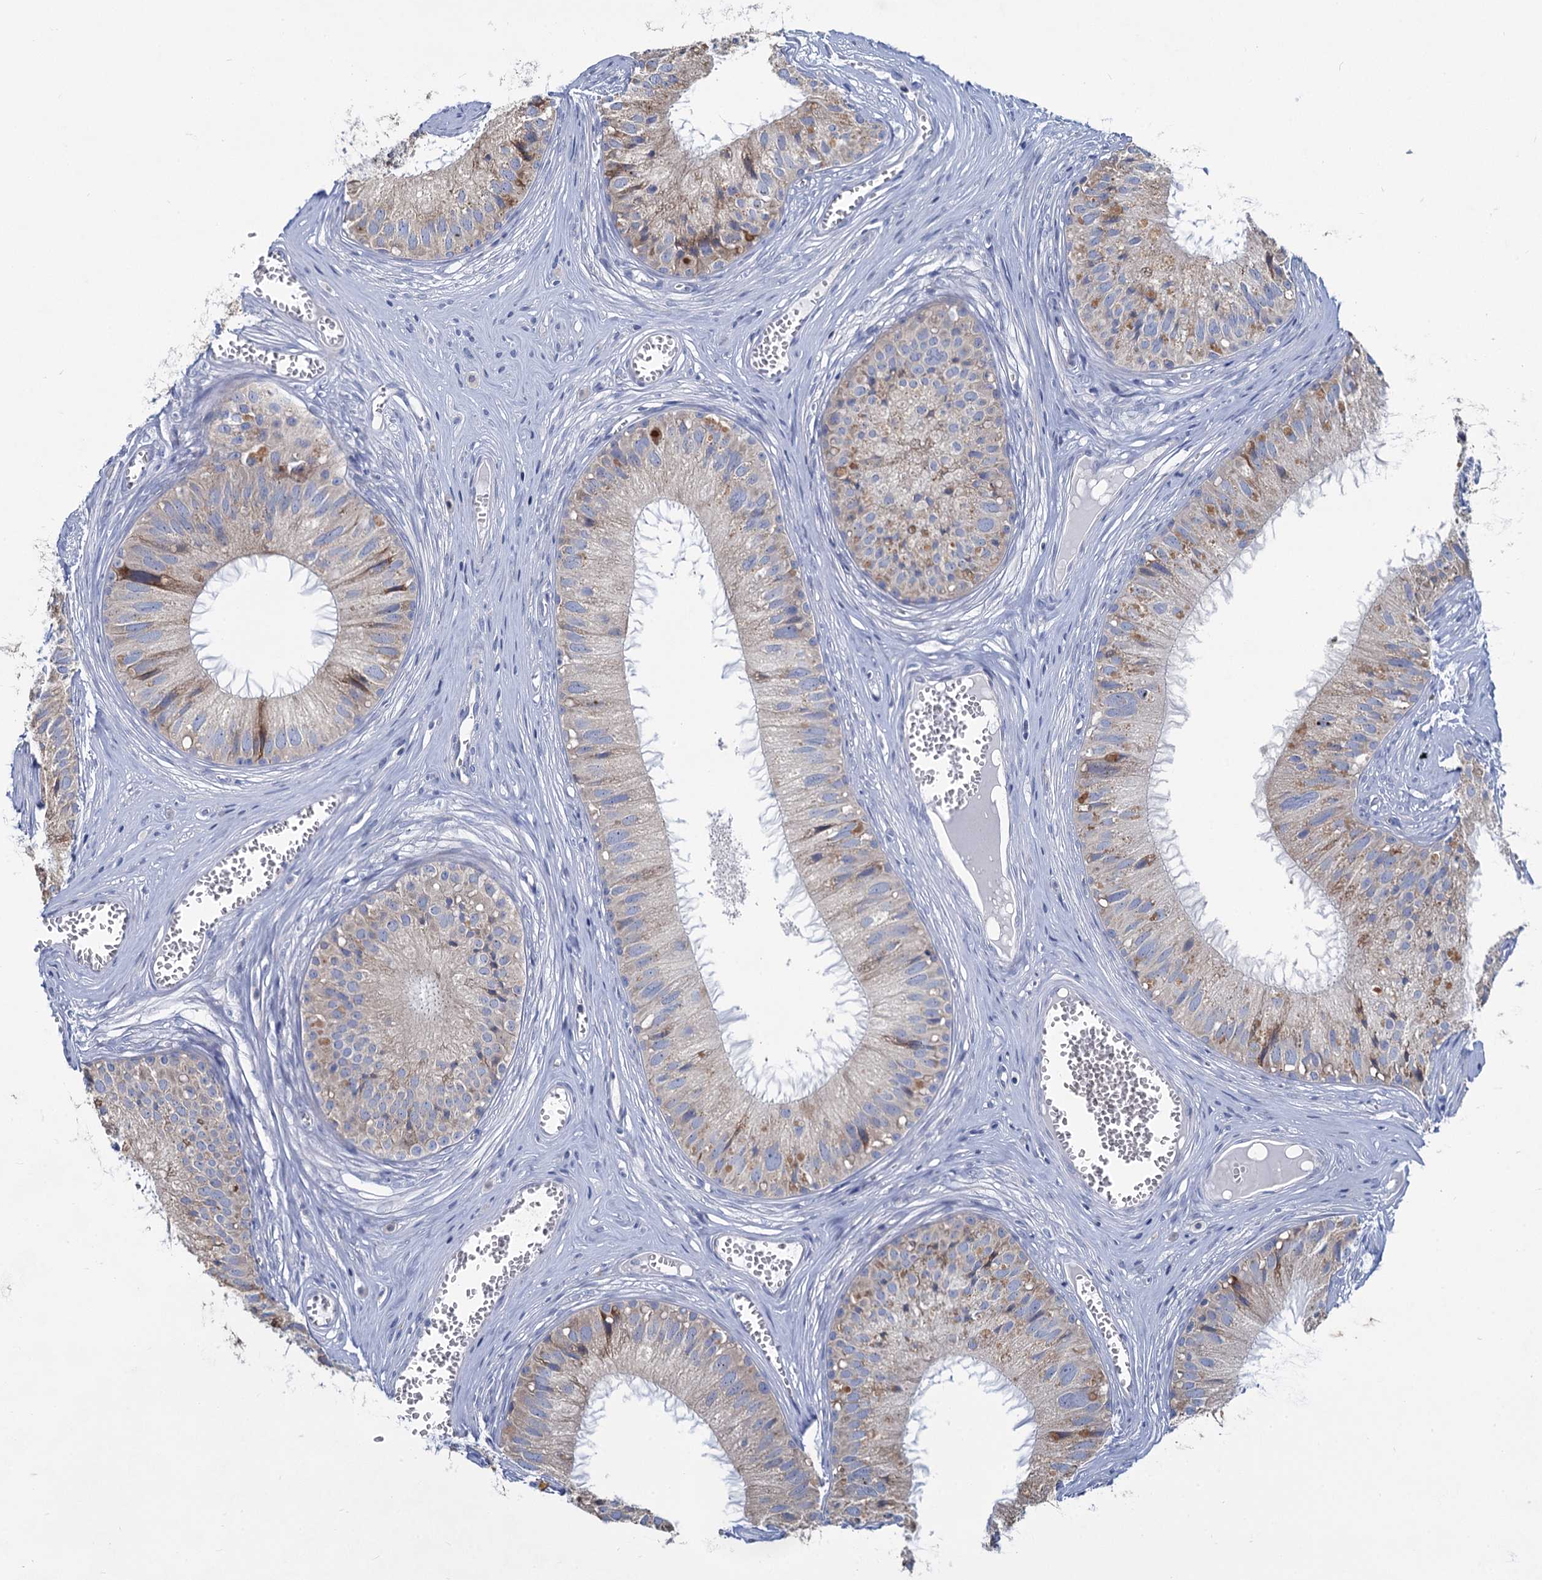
{"staining": {"intensity": "weak", "quantity": "<25%", "location": "cytoplasmic/membranous"}, "tissue": "epididymis", "cell_type": "Glandular cells", "image_type": "normal", "snomed": [{"axis": "morphology", "description": "Normal tissue, NOS"}, {"axis": "topography", "description": "Epididymis"}], "caption": "Immunohistochemistry image of unremarkable human epididymis stained for a protein (brown), which reveals no expression in glandular cells. (DAB (3,3'-diaminobenzidine) immunohistochemistry visualized using brightfield microscopy, high magnification).", "gene": "PRSS35", "patient": {"sex": "male", "age": 36}}